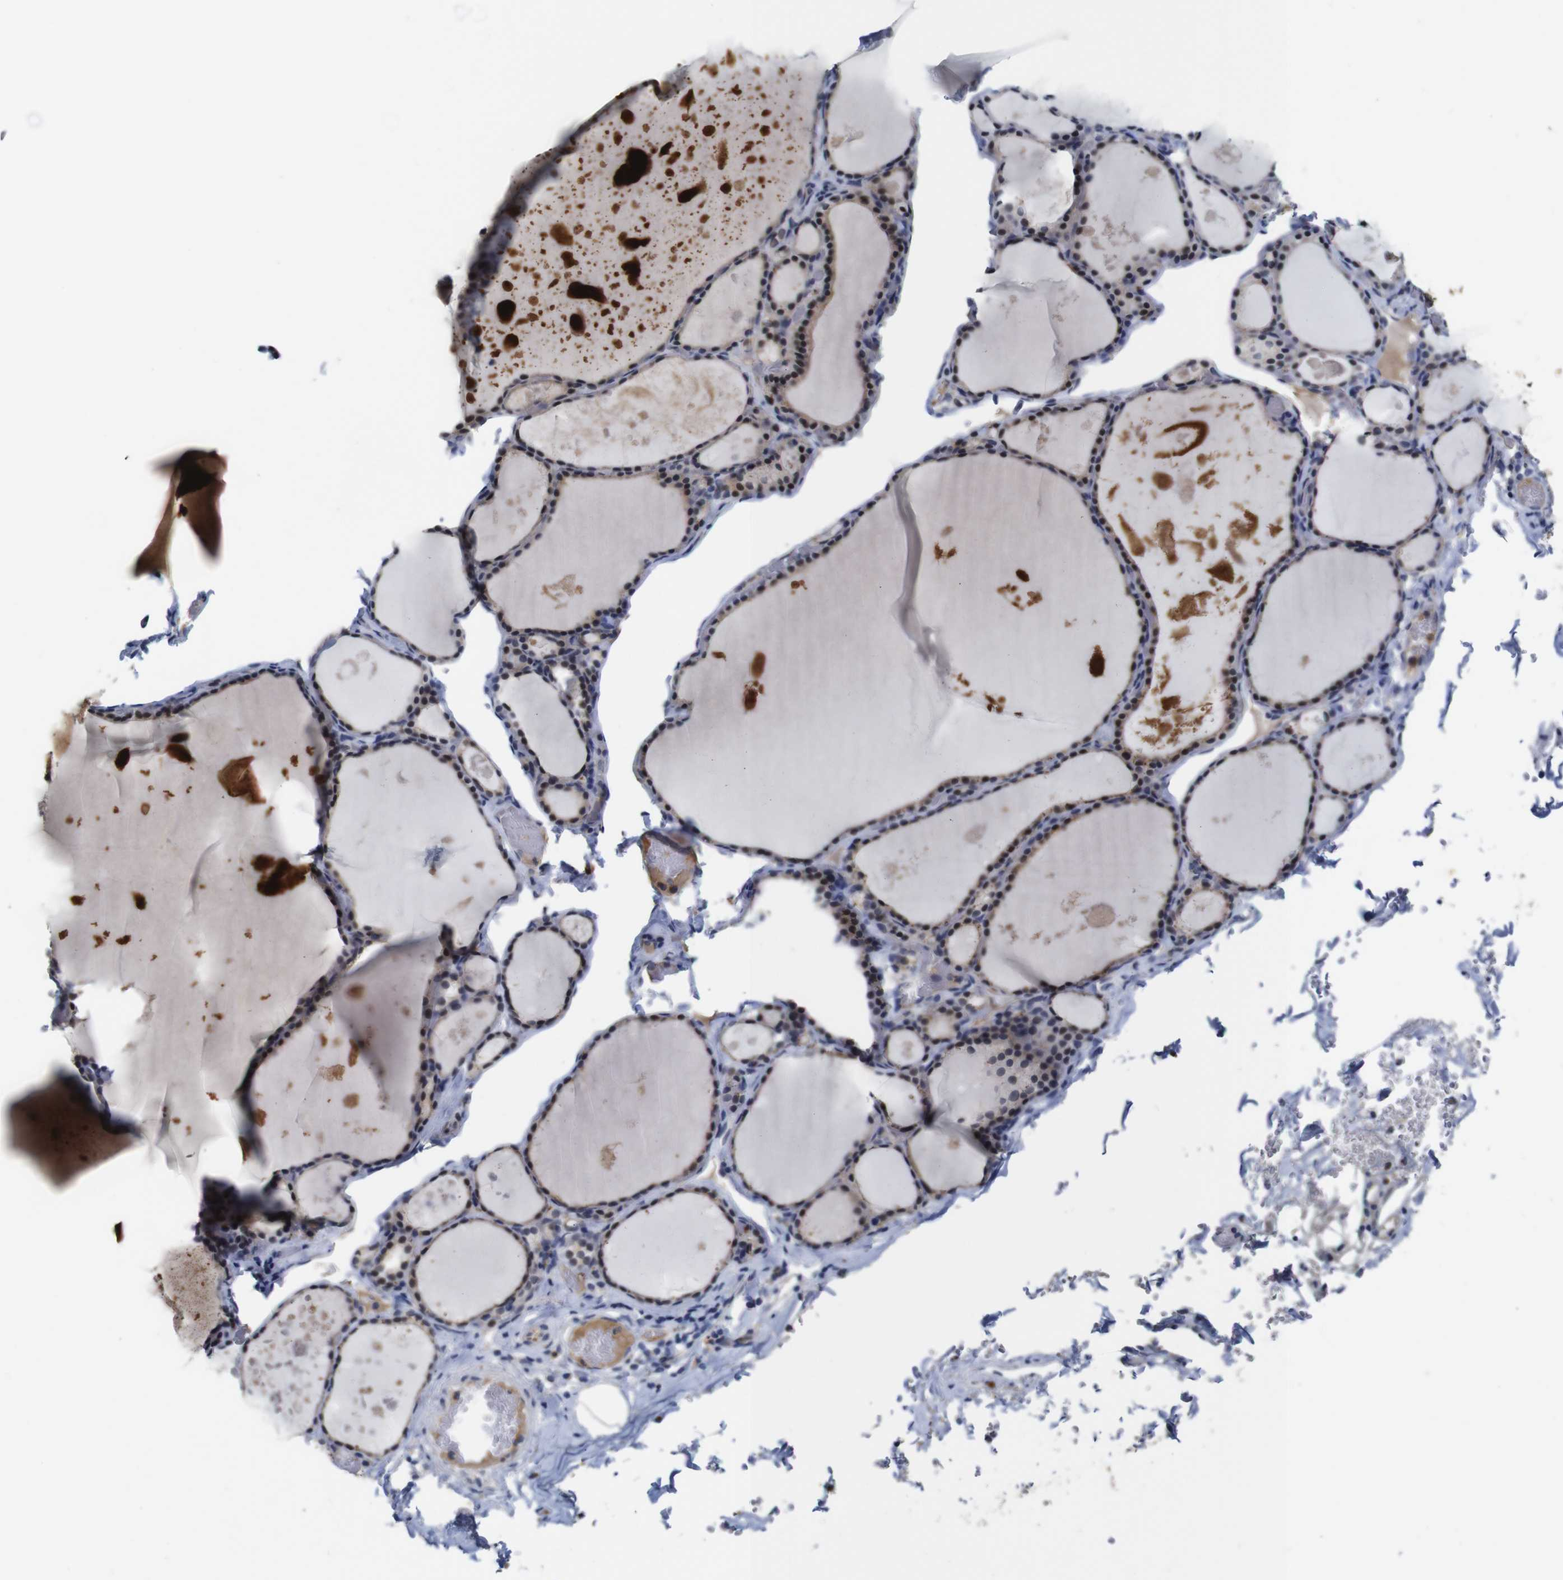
{"staining": {"intensity": "weak", "quantity": ">75%", "location": "cytoplasmic/membranous,nuclear"}, "tissue": "thyroid gland", "cell_type": "Glandular cells", "image_type": "normal", "snomed": [{"axis": "morphology", "description": "Normal tissue, NOS"}, {"axis": "topography", "description": "Thyroid gland"}], "caption": "Benign thyroid gland displays weak cytoplasmic/membranous,nuclear expression in approximately >75% of glandular cells, visualized by immunohistochemistry. Immunohistochemistry (ihc) stains the protein of interest in brown and the nuclei are stained blue.", "gene": "FURIN", "patient": {"sex": "male", "age": 56}}